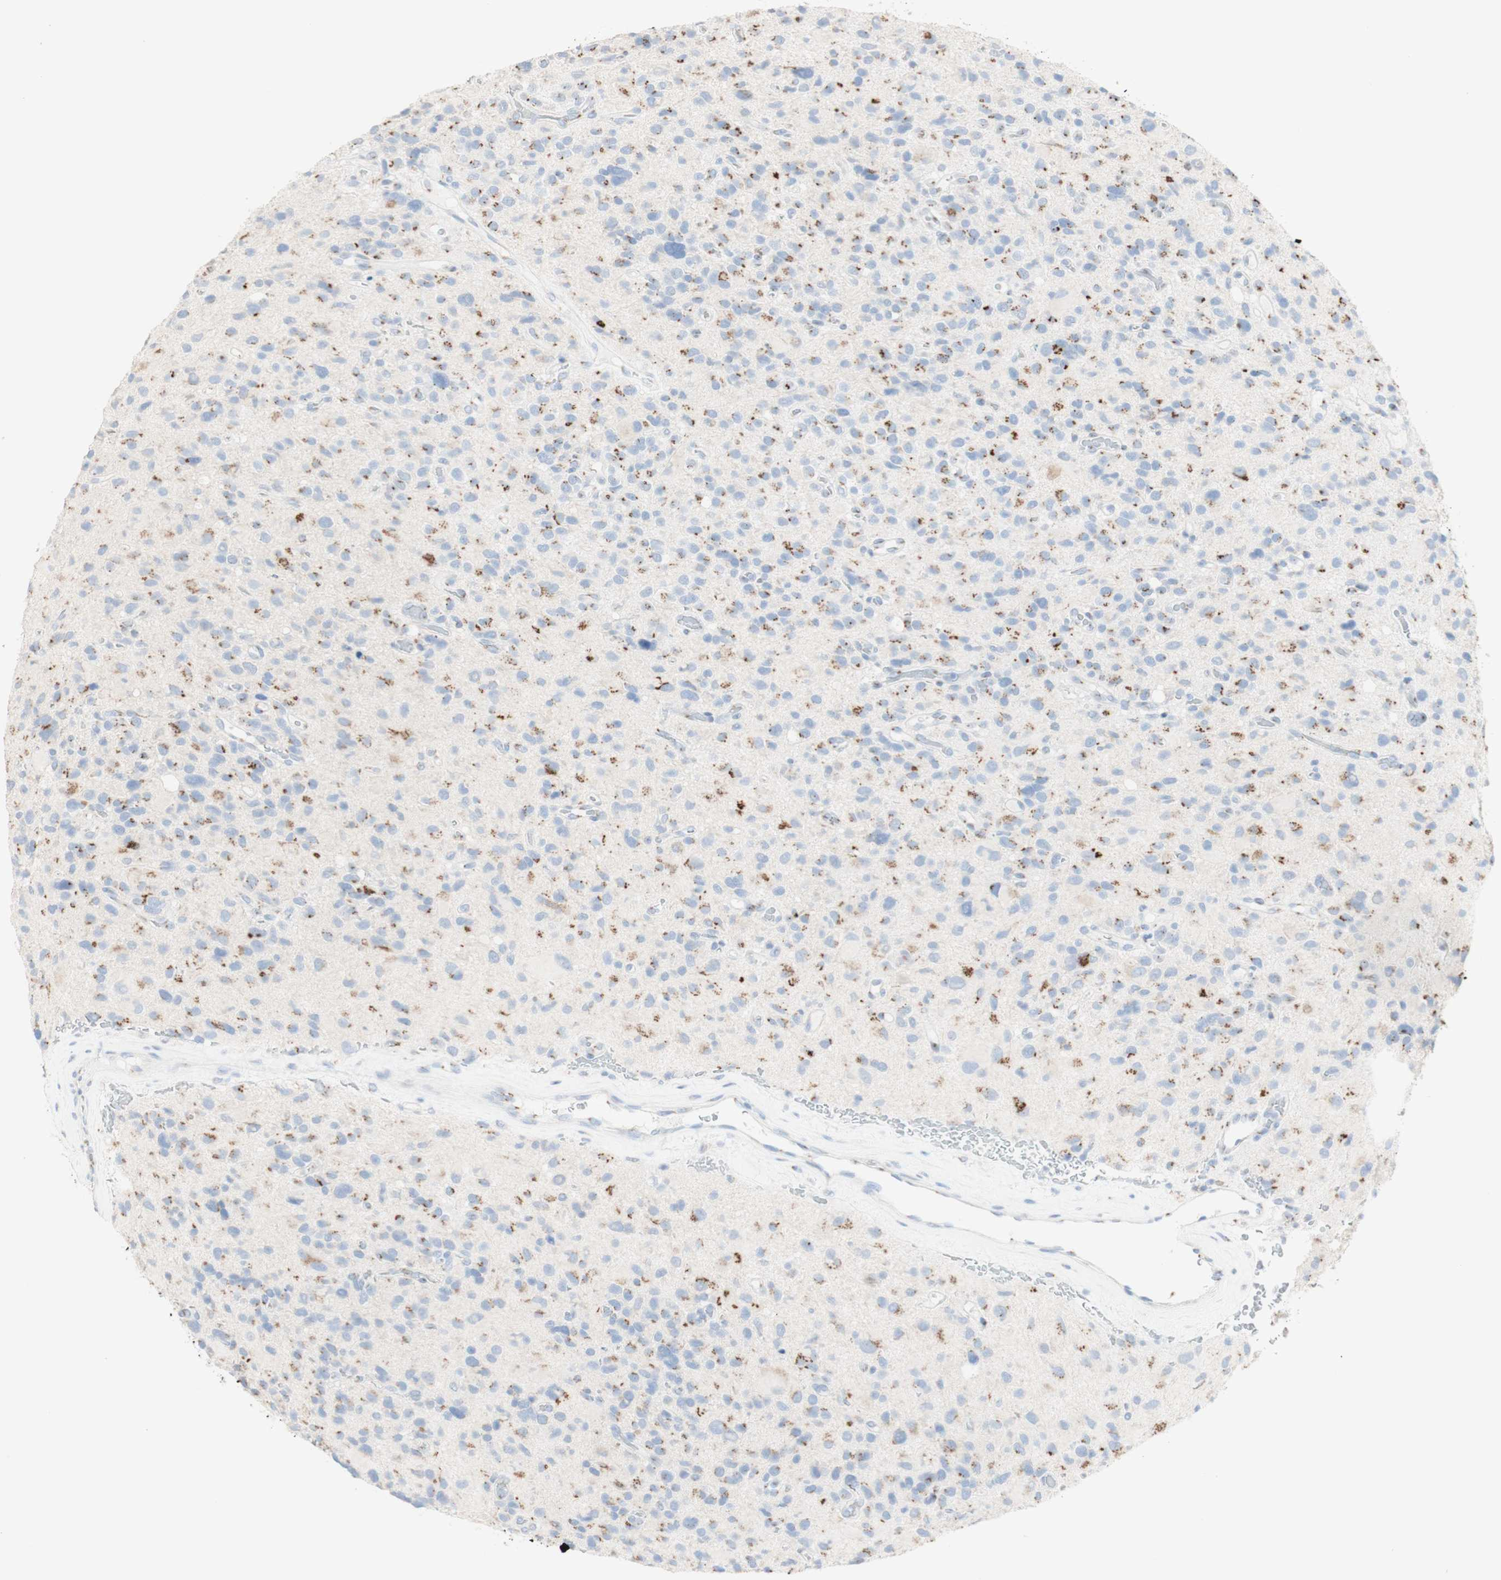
{"staining": {"intensity": "moderate", "quantity": "25%-75%", "location": "cytoplasmic/membranous"}, "tissue": "glioma", "cell_type": "Tumor cells", "image_type": "cancer", "snomed": [{"axis": "morphology", "description": "Glioma, malignant, High grade"}, {"axis": "topography", "description": "Brain"}], "caption": "Moderate cytoplasmic/membranous expression for a protein is appreciated in approximately 25%-75% of tumor cells of malignant glioma (high-grade) using immunohistochemistry.", "gene": "MANEA", "patient": {"sex": "male", "age": 48}}